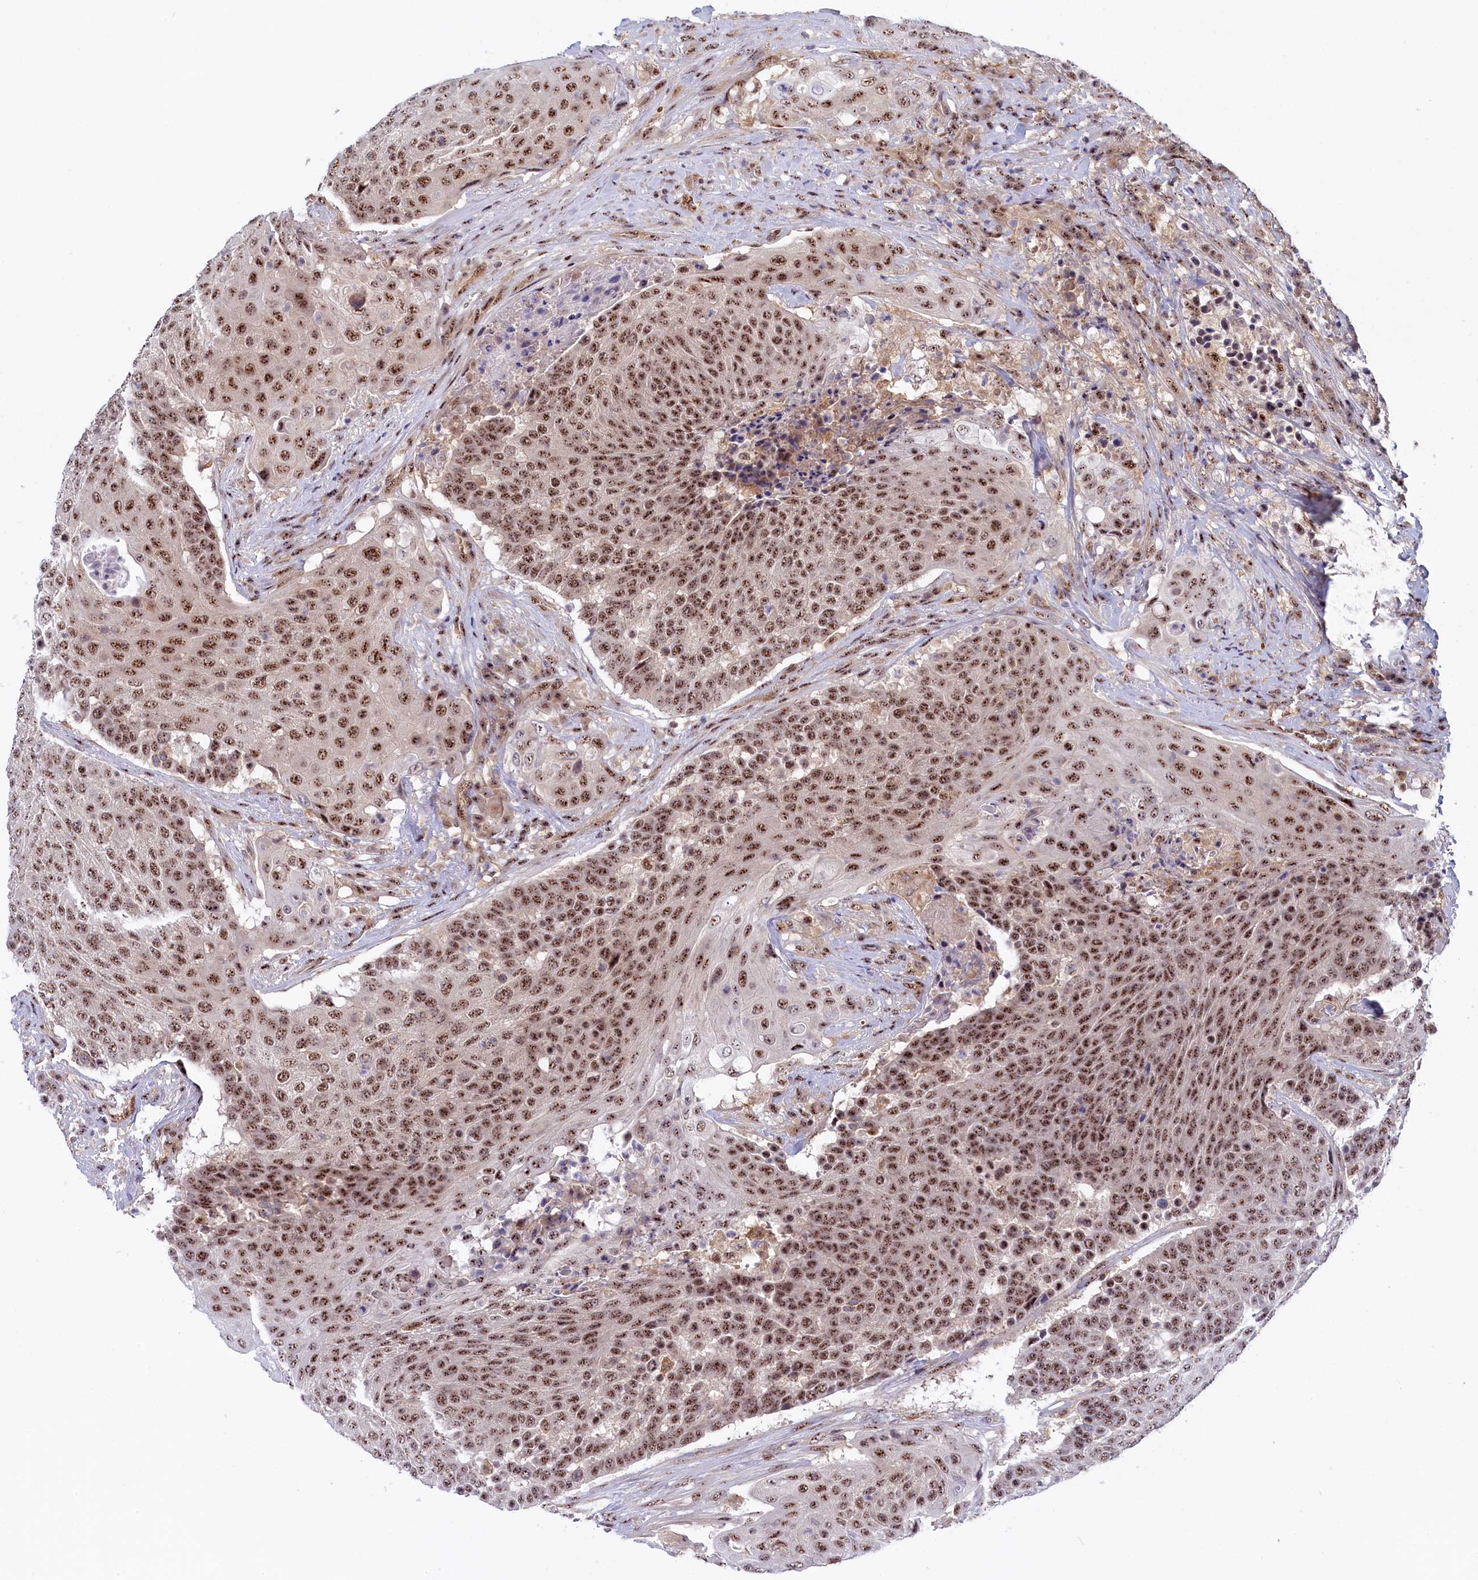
{"staining": {"intensity": "moderate", "quantity": ">75%", "location": "nuclear"}, "tissue": "urothelial cancer", "cell_type": "Tumor cells", "image_type": "cancer", "snomed": [{"axis": "morphology", "description": "Urothelial carcinoma, High grade"}, {"axis": "topography", "description": "Urinary bladder"}], "caption": "High-power microscopy captured an immunohistochemistry (IHC) photomicrograph of urothelial cancer, revealing moderate nuclear staining in approximately >75% of tumor cells. The staining was performed using DAB, with brown indicating positive protein expression. Nuclei are stained blue with hematoxylin.", "gene": "TAB1", "patient": {"sex": "female", "age": 63}}